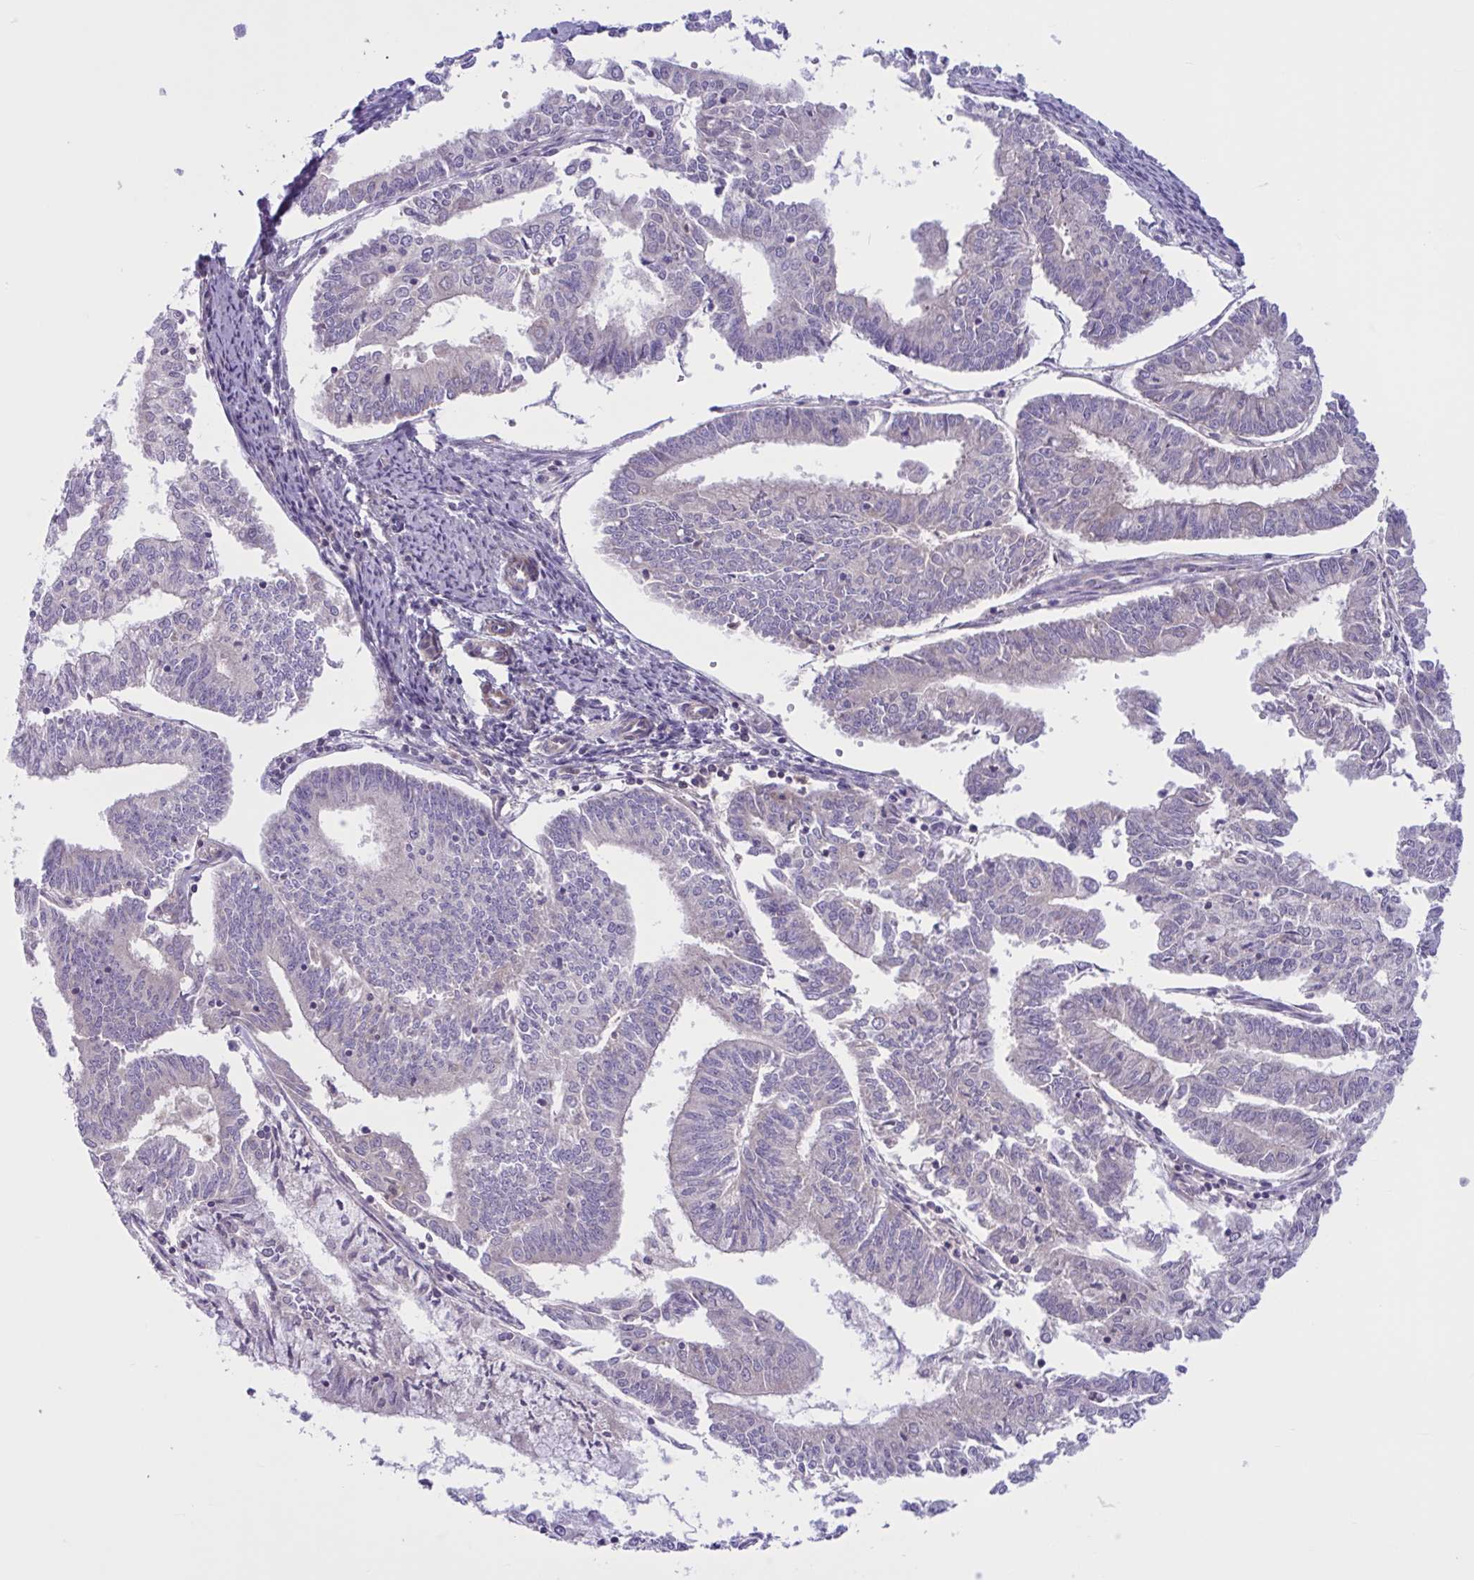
{"staining": {"intensity": "negative", "quantity": "none", "location": "none"}, "tissue": "endometrial cancer", "cell_type": "Tumor cells", "image_type": "cancer", "snomed": [{"axis": "morphology", "description": "Adenocarcinoma, NOS"}, {"axis": "topography", "description": "Endometrium"}], "caption": "Immunohistochemical staining of endometrial cancer displays no significant positivity in tumor cells.", "gene": "WNT9B", "patient": {"sex": "female", "age": 61}}